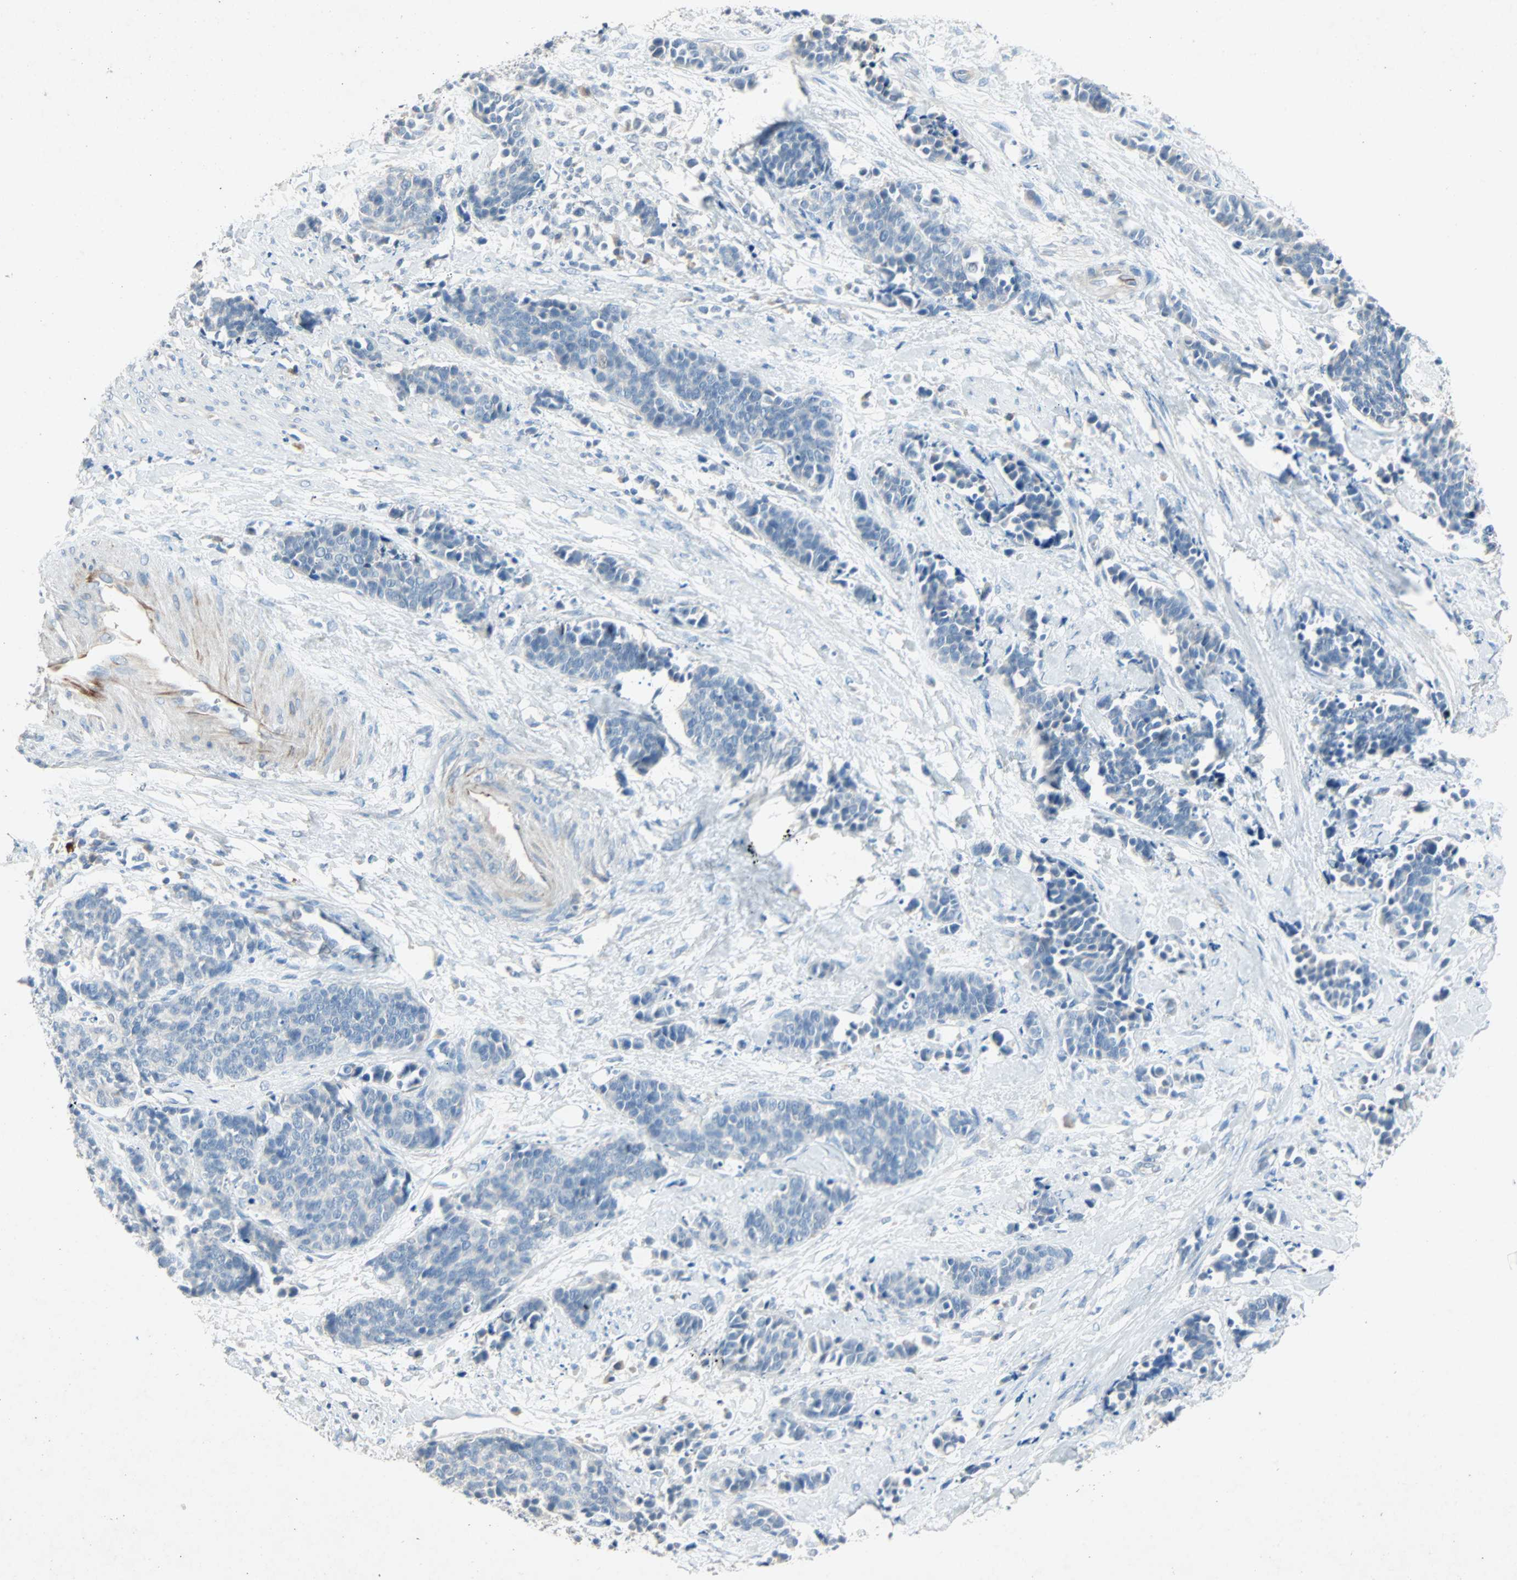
{"staining": {"intensity": "negative", "quantity": "none", "location": "none"}, "tissue": "cervical cancer", "cell_type": "Tumor cells", "image_type": "cancer", "snomed": [{"axis": "morphology", "description": "Squamous cell carcinoma, NOS"}, {"axis": "topography", "description": "Cervix"}], "caption": "Immunohistochemistry of human squamous cell carcinoma (cervical) reveals no staining in tumor cells. The staining was performed using DAB (3,3'-diaminobenzidine) to visualize the protein expression in brown, while the nuclei were stained in blue with hematoxylin (Magnification: 20x).", "gene": "PCDHB2", "patient": {"sex": "female", "age": 35}}